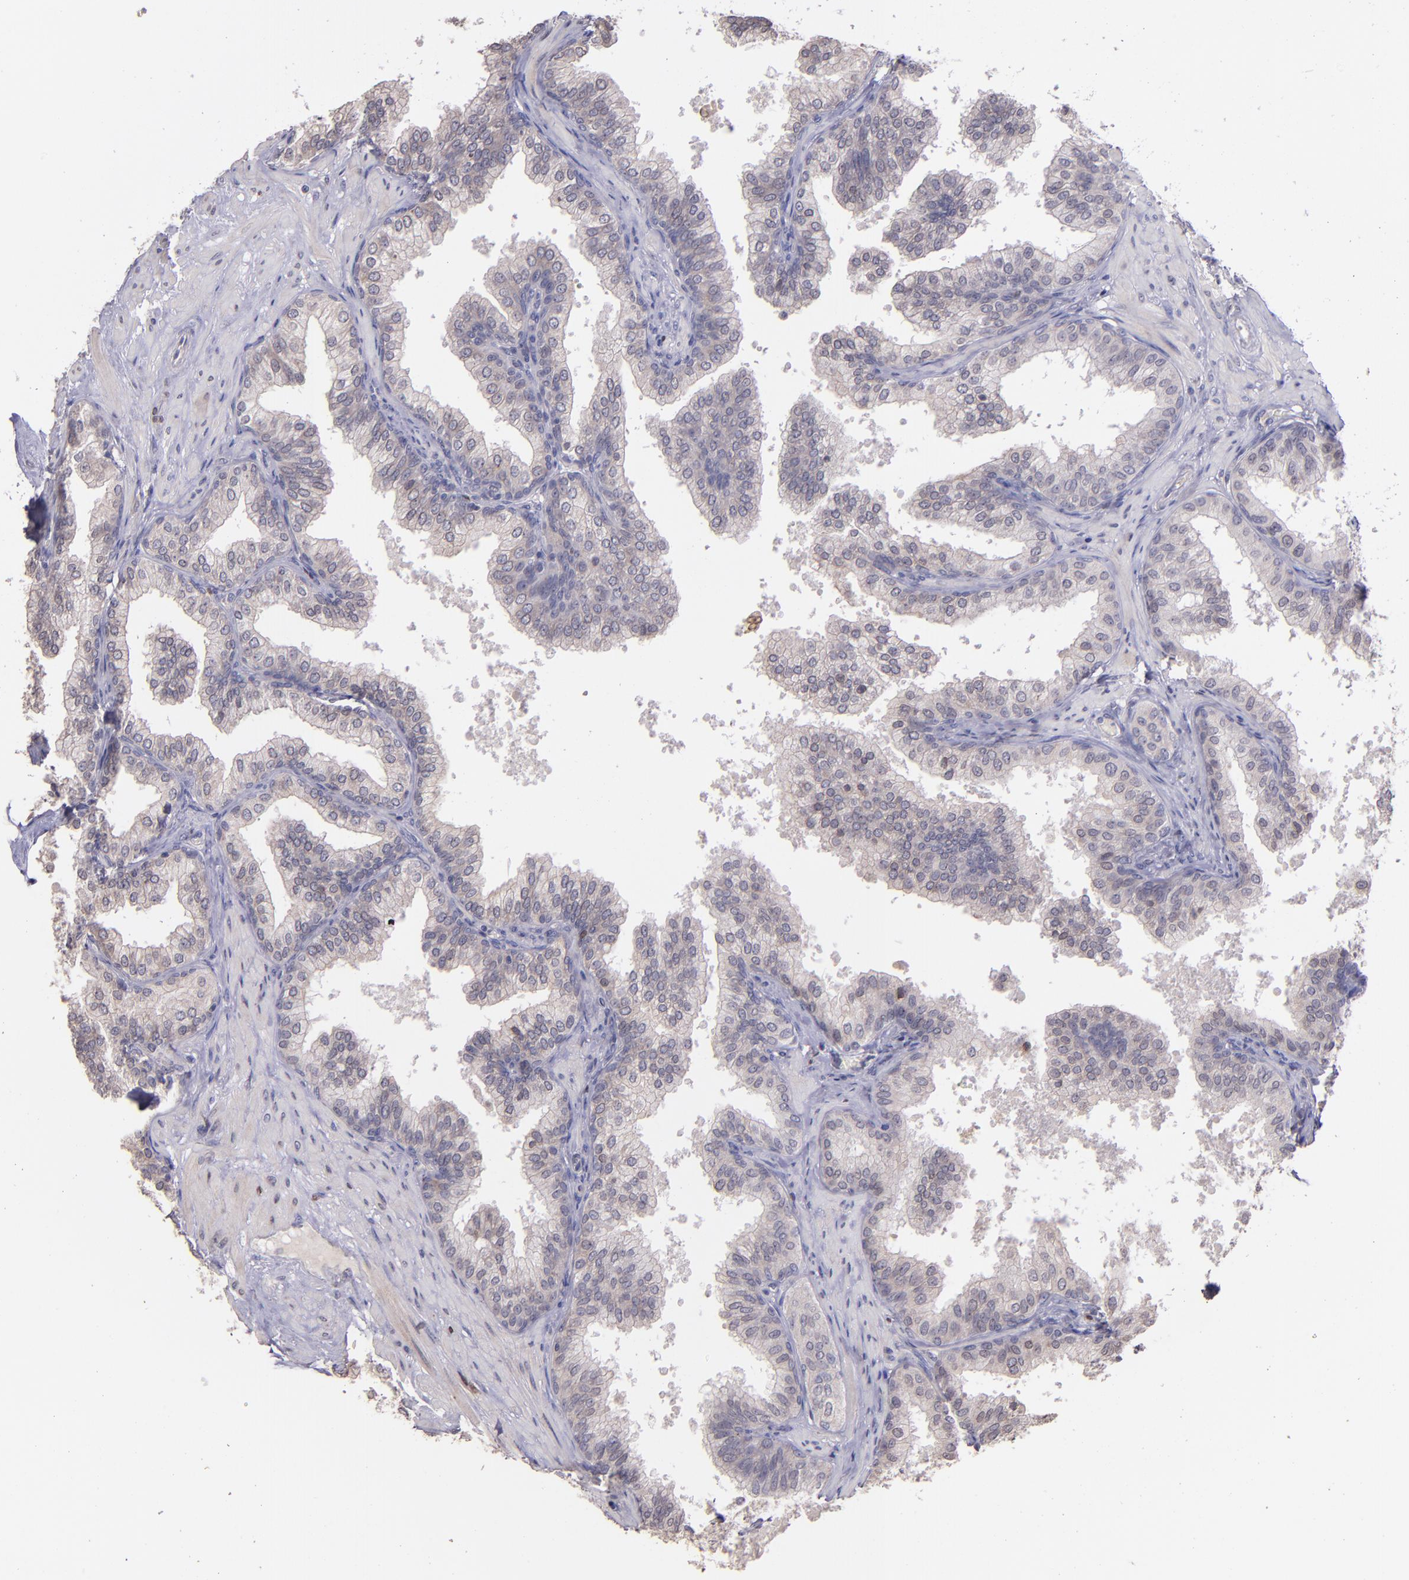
{"staining": {"intensity": "weak", "quantity": "25%-75%", "location": "cytoplasmic/membranous"}, "tissue": "prostate", "cell_type": "Glandular cells", "image_type": "normal", "snomed": [{"axis": "morphology", "description": "Normal tissue, NOS"}, {"axis": "topography", "description": "Prostate"}], "caption": "Weak cytoplasmic/membranous staining is appreciated in approximately 25%-75% of glandular cells in unremarkable prostate.", "gene": "NUP62CL", "patient": {"sex": "male", "age": 60}}